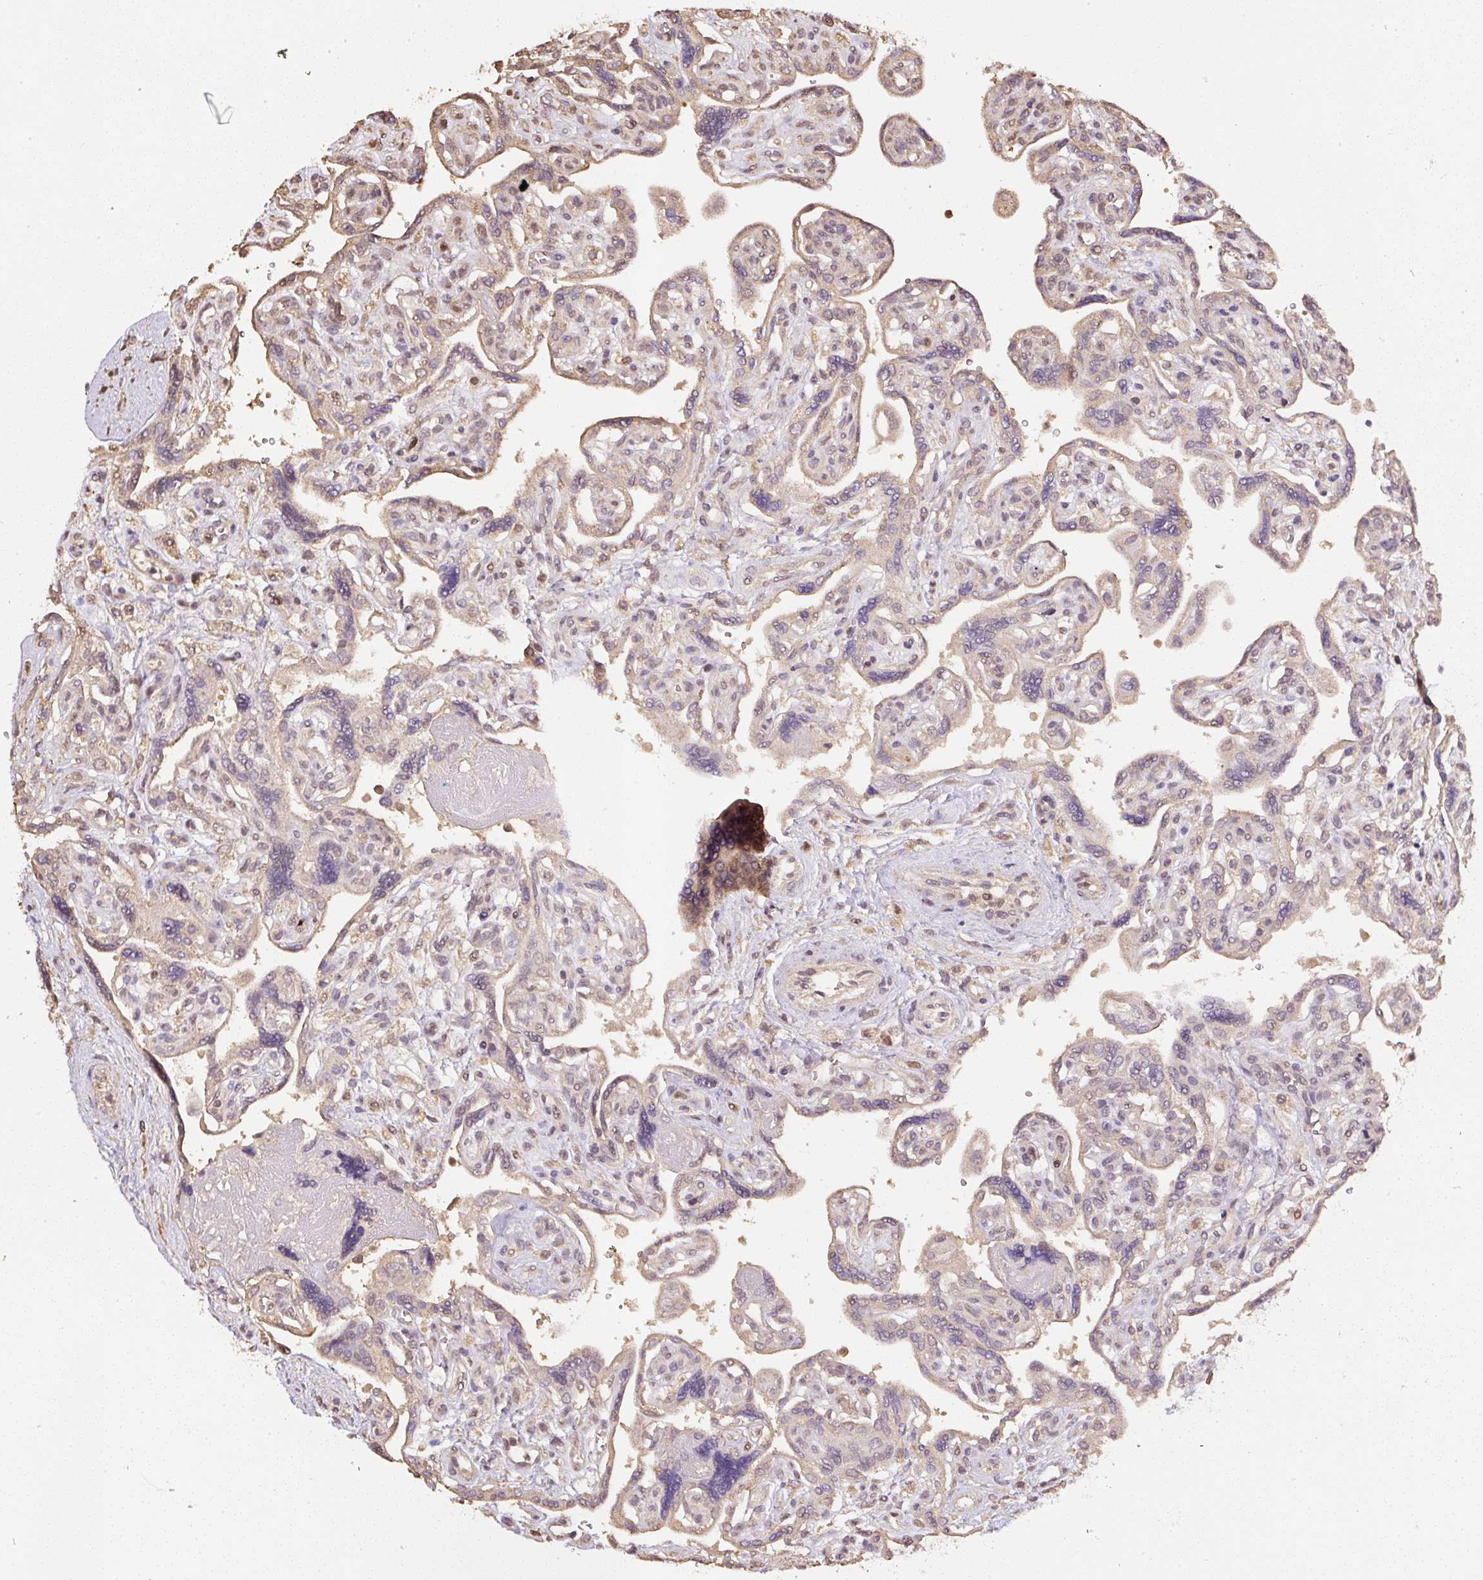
{"staining": {"intensity": "moderate", "quantity": ">75%", "location": "cytoplasmic/membranous,nuclear"}, "tissue": "placenta", "cell_type": "Decidual cells", "image_type": "normal", "snomed": [{"axis": "morphology", "description": "Normal tissue, NOS"}, {"axis": "topography", "description": "Placenta"}], "caption": "A medium amount of moderate cytoplasmic/membranous,nuclear staining is appreciated in approximately >75% of decidual cells in unremarkable placenta.", "gene": "TMEM170B", "patient": {"sex": "female", "age": 39}}